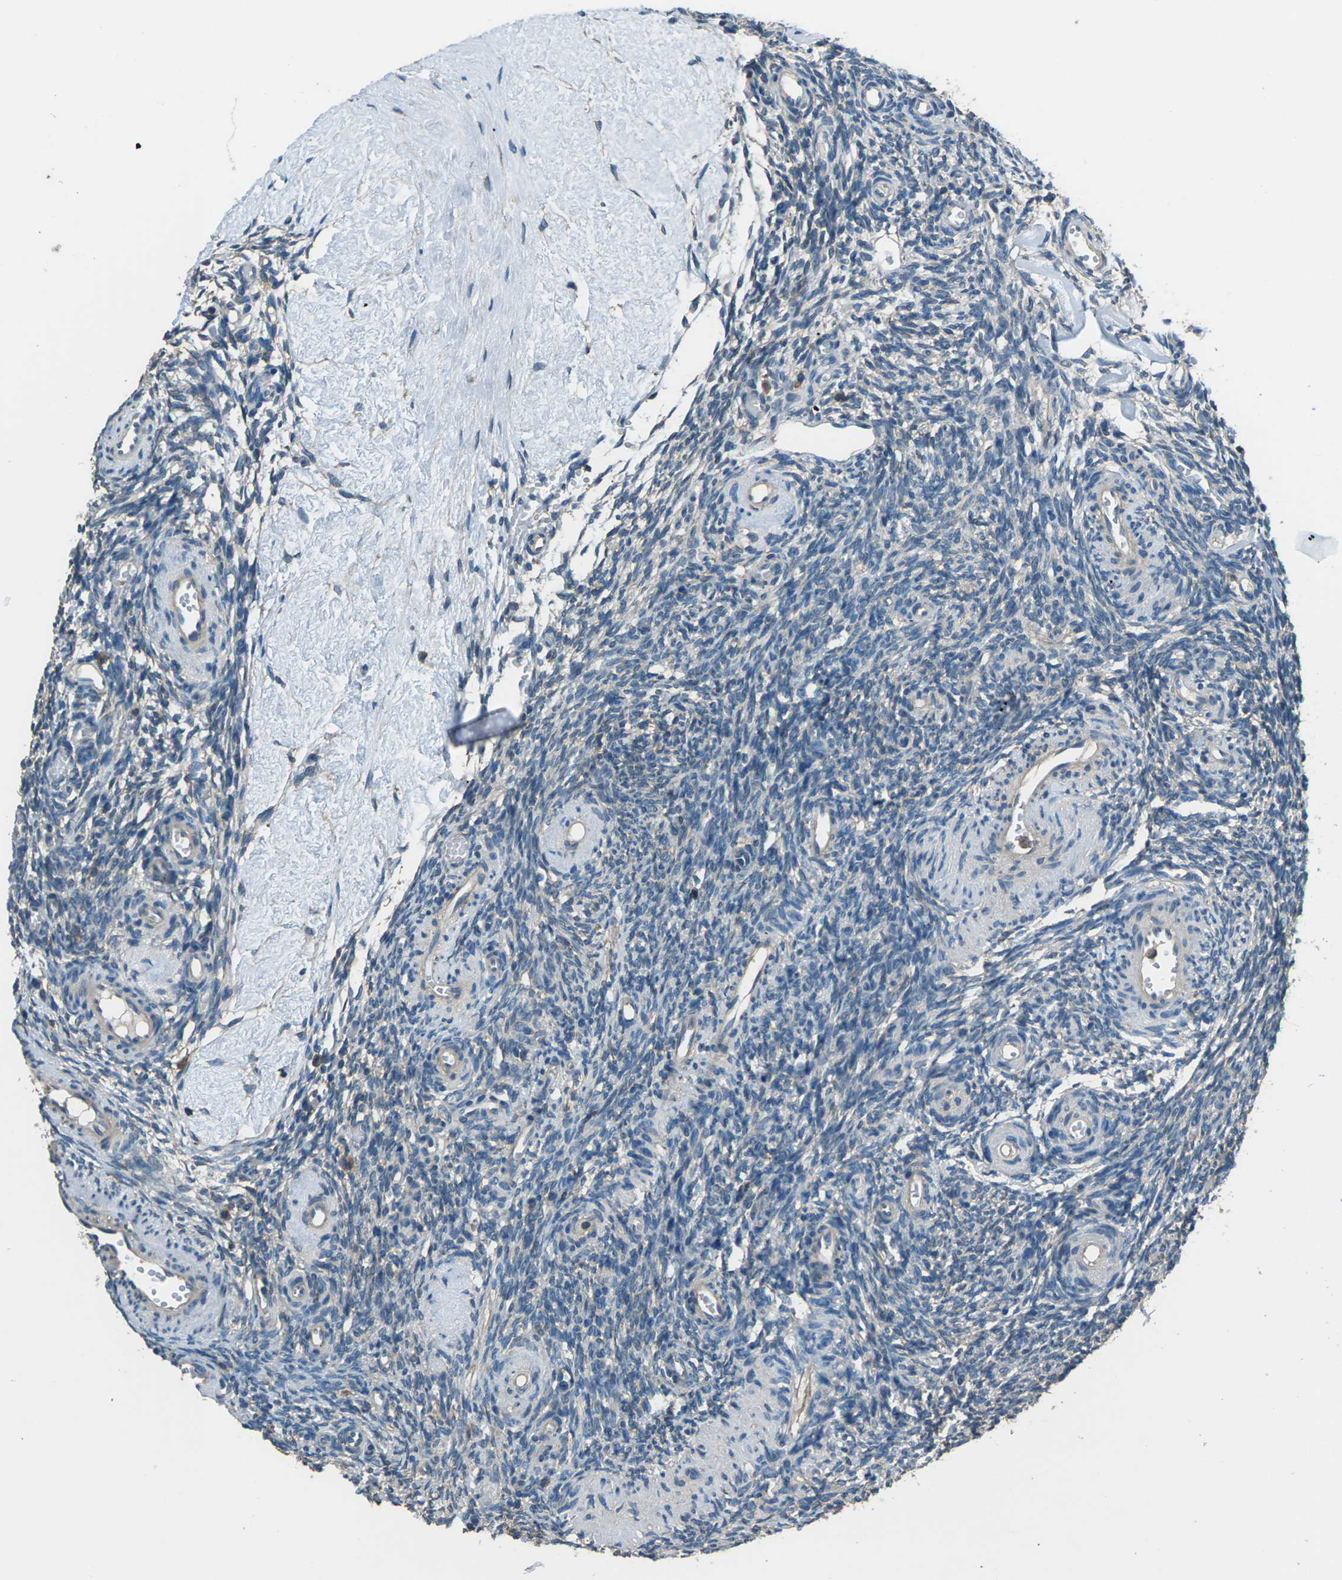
{"staining": {"intensity": "moderate", "quantity": ">75%", "location": "cytoplasmic/membranous"}, "tissue": "ovary", "cell_type": "Follicle cells", "image_type": "normal", "snomed": [{"axis": "morphology", "description": "Normal tissue, NOS"}, {"axis": "topography", "description": "Ovary"}], "caption": "High-power microscopy captured an immunohistochemistry image of unremarkable ovary, revealing moderate cytoplasmic/membranous staining in approximately >75% of follicle cells. (DAB (3,3'-diaminobenzidine) = brown stain, brightfield microscopy at high magnification).", "gene": "CMTM4", "patient": {"sex": "female", "age": 35}}